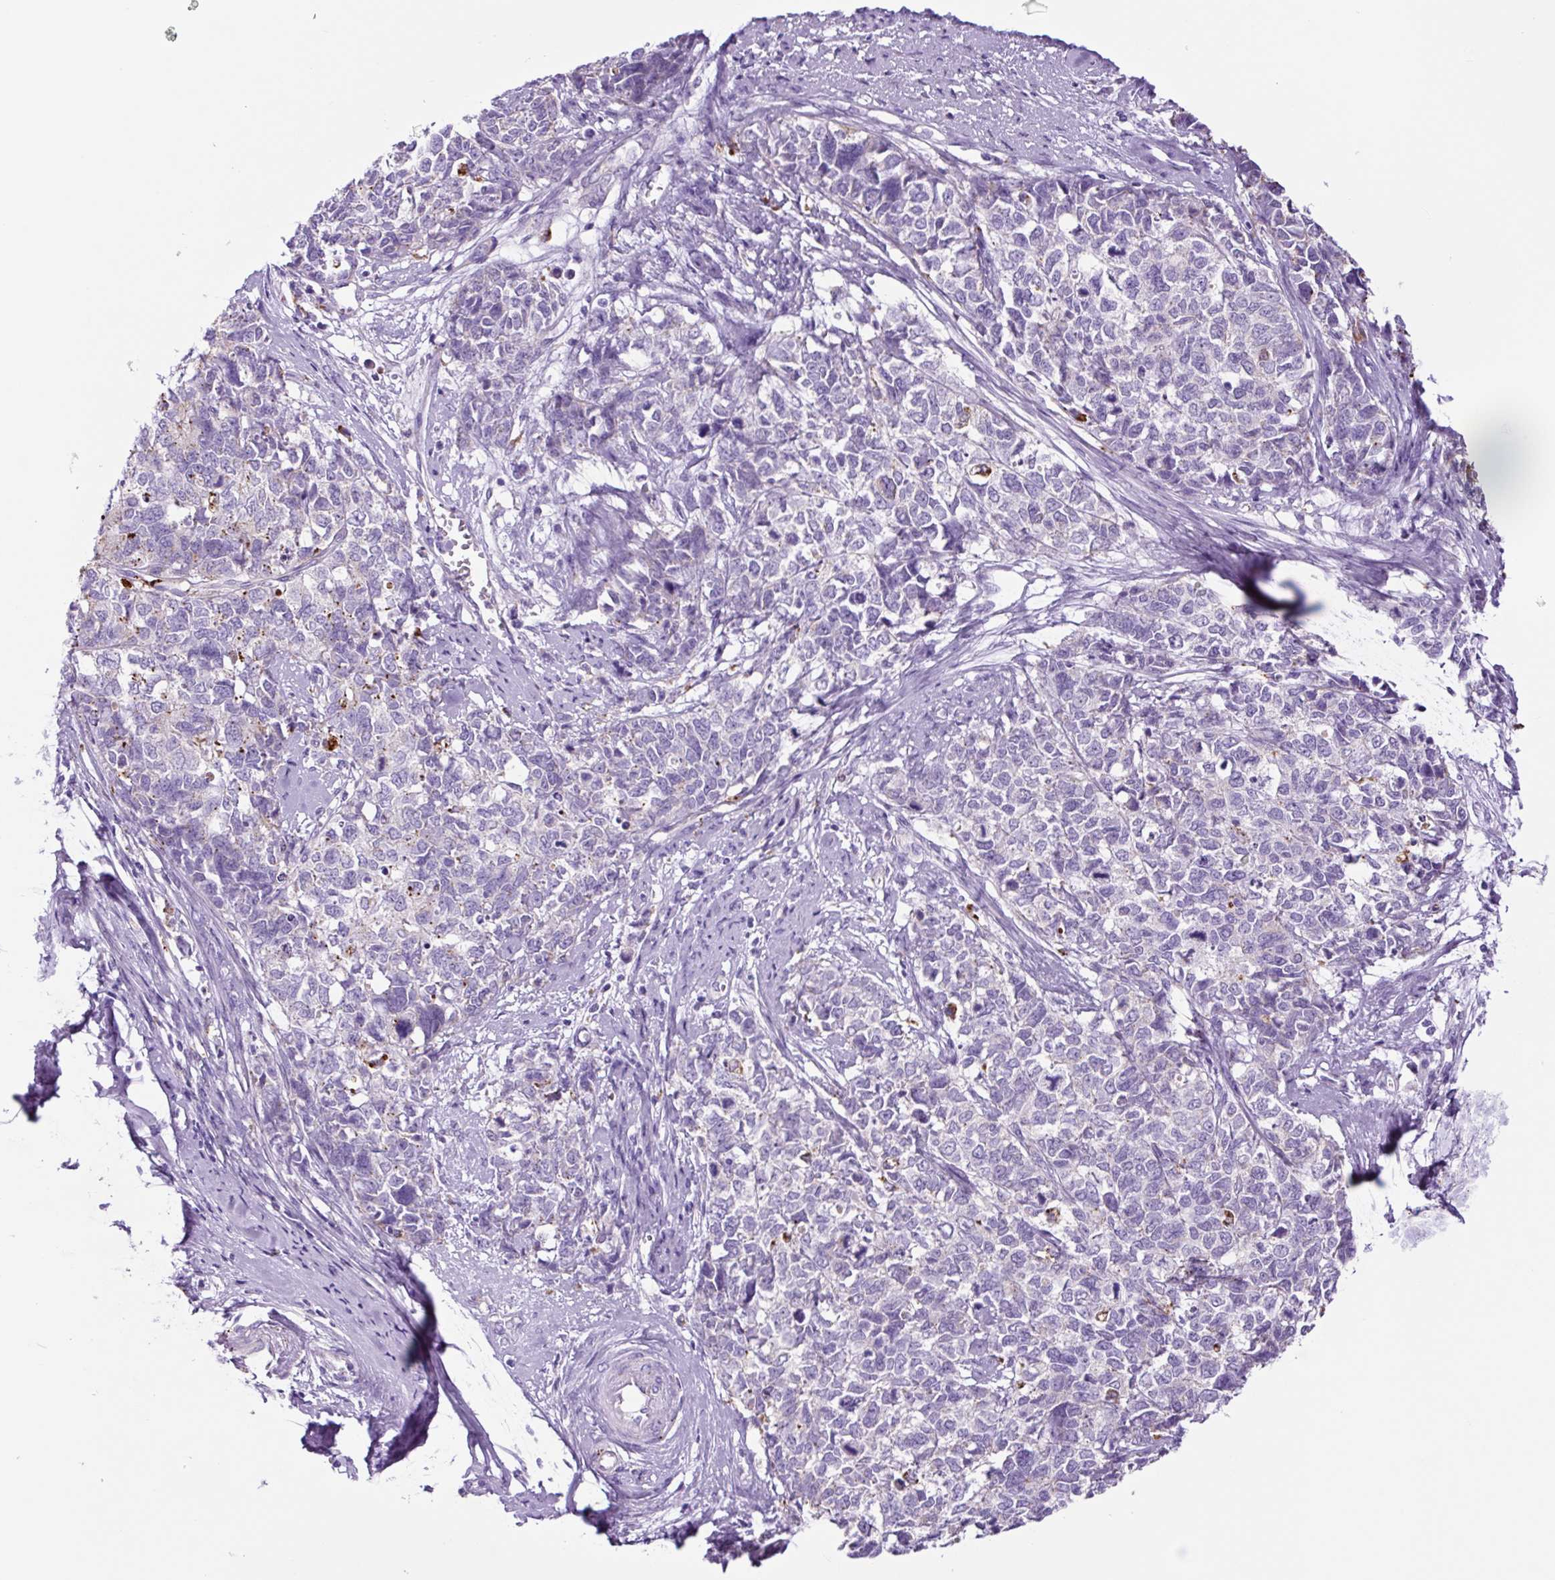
{"staining": {"intensity": "weak", "quantity": "<25%", "location": "cytoplasmic/membranous"}, "tissue": "cervical cancer", "cell_type": "Tumor cells", "image_type": "cancer", "snomed": [{"axis": "morphology", "description": "Adenocarcinoma, NOS"}, {"axis": "topography", "description": "Cervix"}], "caption": "High power microscopy photomicrograph of an immunohistochemistry (IHC) image of cervical adenocarcinoma, revealing no significant expression in tumor cells.", "gene": "LCN10", "patient": {"sex": "female", "age": 63}}